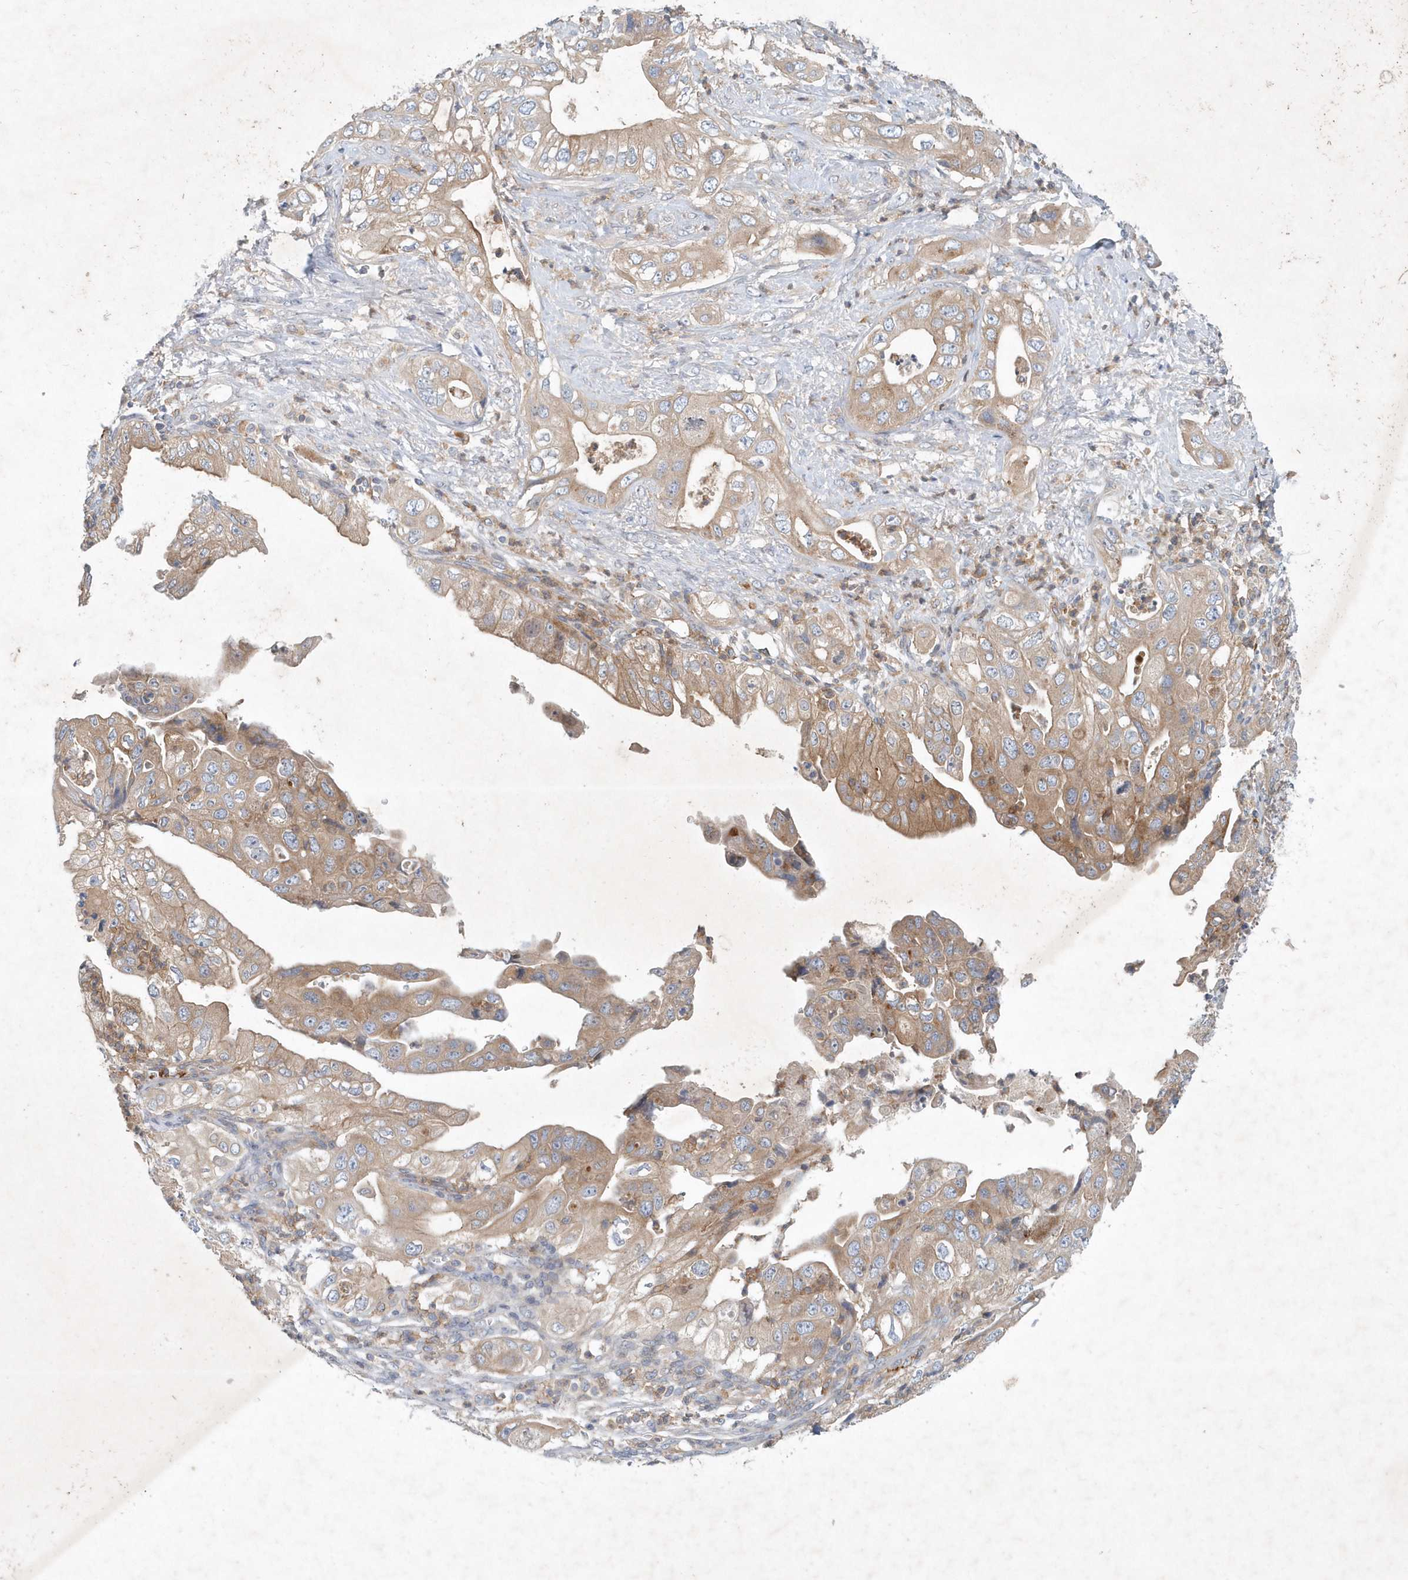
{"staining": {"intensity": "moderate", "quantity": ">75%", "location": "cytoplasmic/membranous"}, "tissue": "pancreatic cancer", "cell_type": "Tumor cells", "image_type": "cancer", "snomed": [{"axis": "morphology", "description": "Adenocarcinoma, NOS"}, {"axis": "topography", "description": "Pancreas"}], "caption": "Pancreatic adenocarcinoma was stained to show a protein in brown. There is medium levels of moderate cytoplasmic/membranous staining in about >75% of tumor cells. Immunohistochemistry stains the protein in brown and the nuclei are stained blue.", "gene": "P2RY10", "patient": {"sex": "female", "age": 78}}